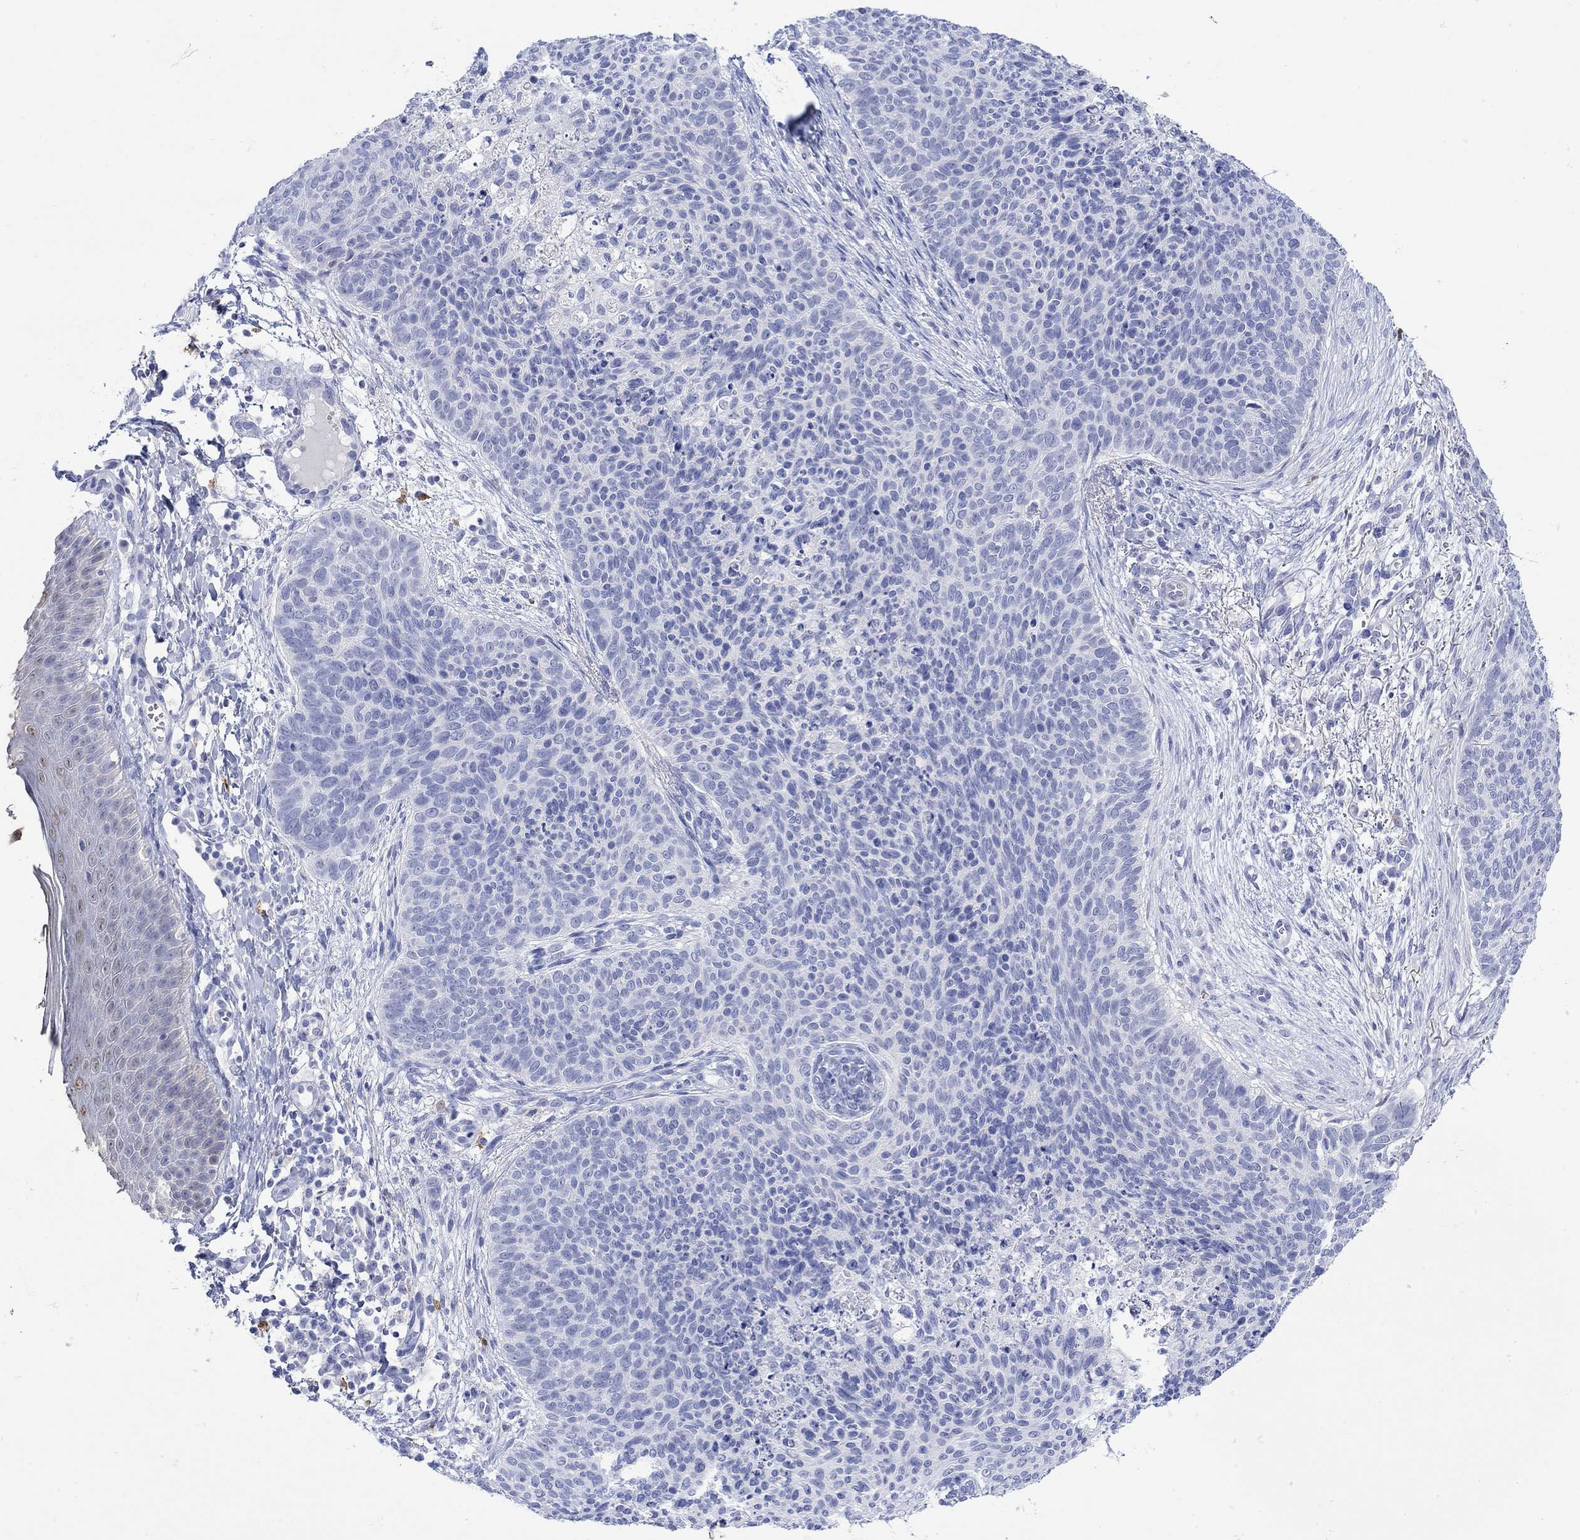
{"staining": {"intensity": "negative", "quantity": "none", "location": "none"}, "tissue": "skin cancer", "cell_type": "Tumor cells", "image_type": "cancer", "snomed": [{"axis": "morphology", "description": "Basal cell carcinoma"}, {"axis": "topography", "description": "Skin"}], "caption": "Human basal cell carcinoma (skin) stained for a protein using immunohistochemistry (IHC) reveals no positivity in tumor cells.", "gene": "LINGO3", "patient": {"sex": "male", "age": 64}}